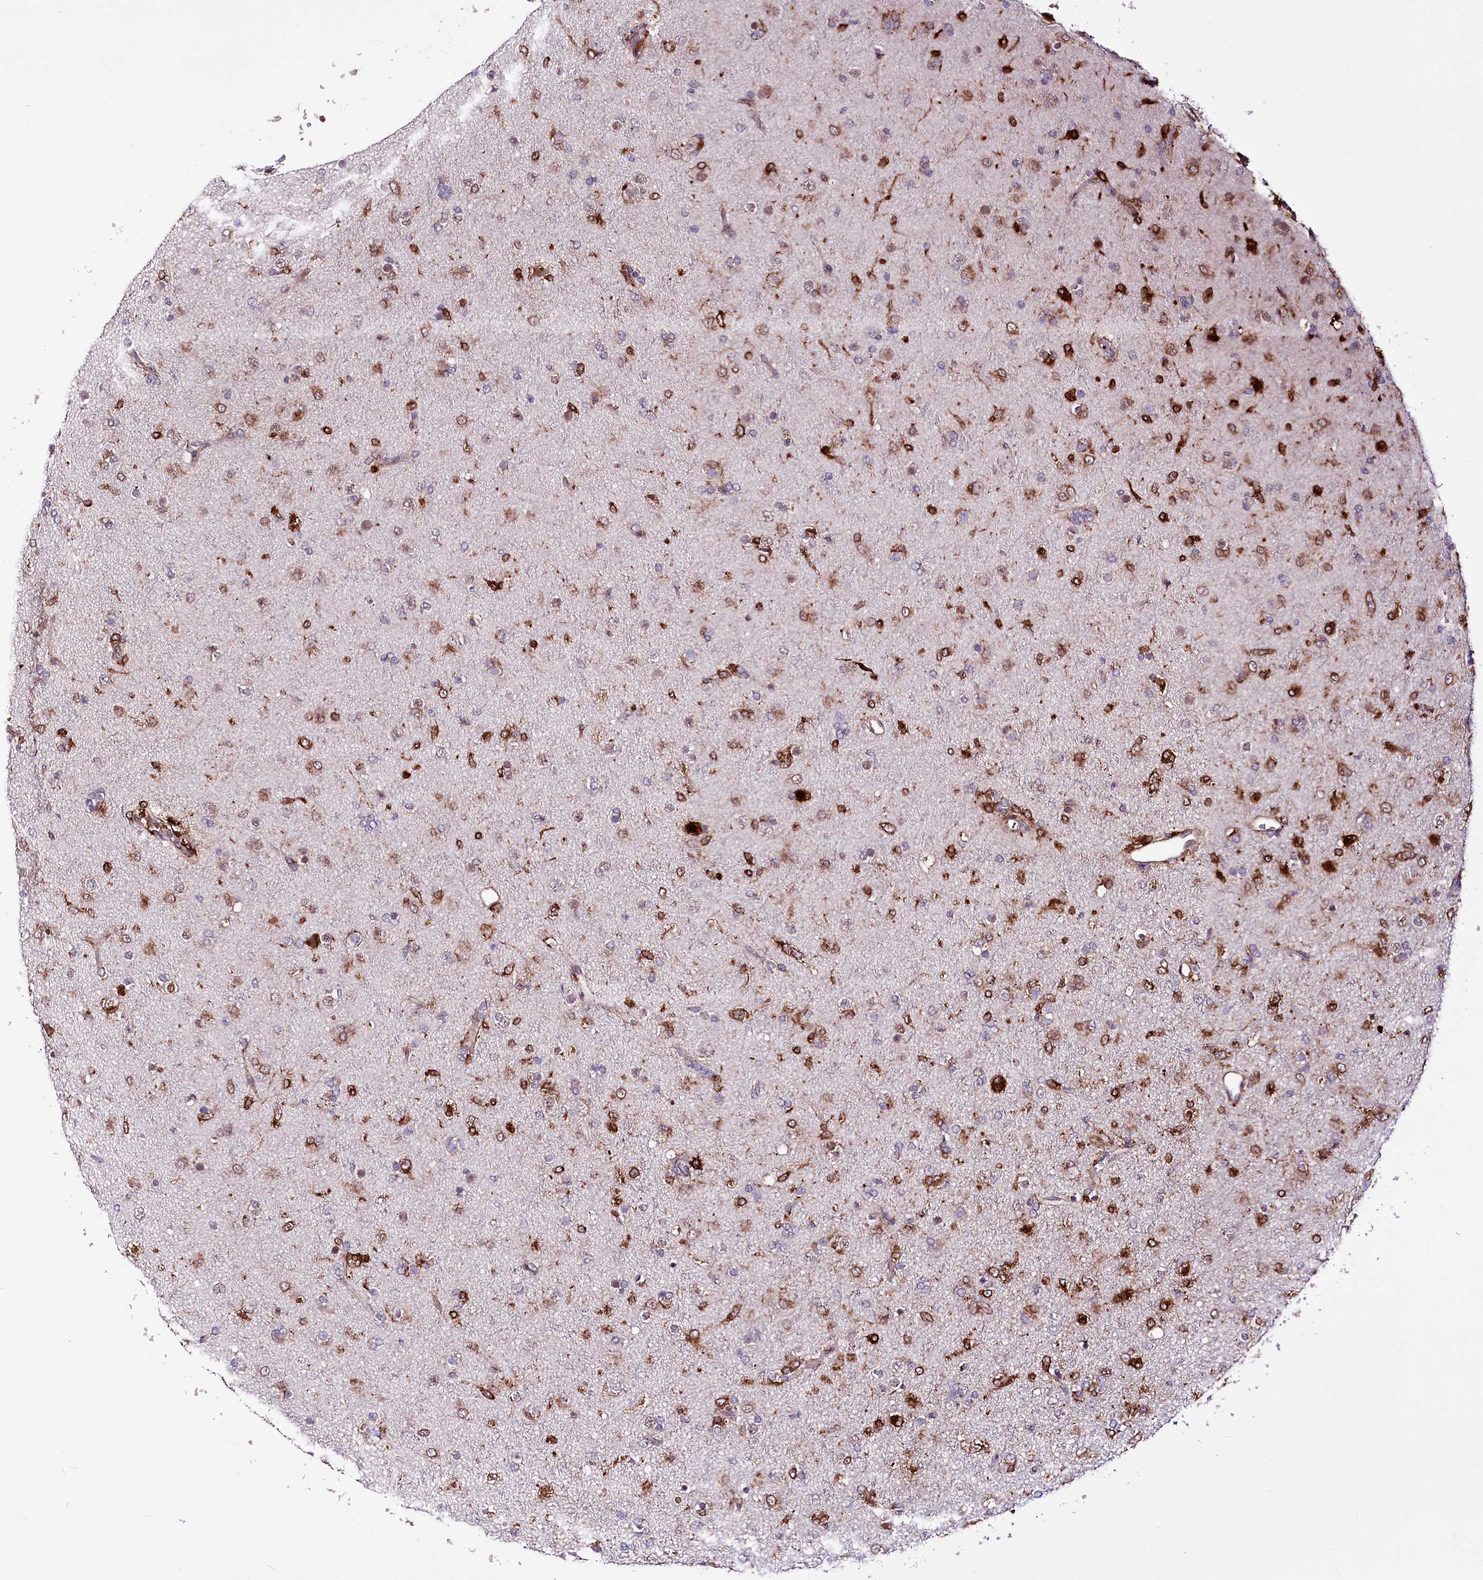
{"staining": {"intensity": "strong", "quantity": "<25%", "location": "cytoplasmic/membranous"}, "tissue": "glioma", "cell_type": "Tumor cells", "image_type": "cancer", "snomed": [{"axis": "morphology", "description": "Glioma, malignant, Low grade"}, {"axis": "topography", "description": "Brain"}], "caption": "Protein staining reveals strong cytoplasmic/membranous staining in approximately <25% of tumor cells in glioma.", "gene": "WWC1", "patient": {"sex": "male", "age": 65}}